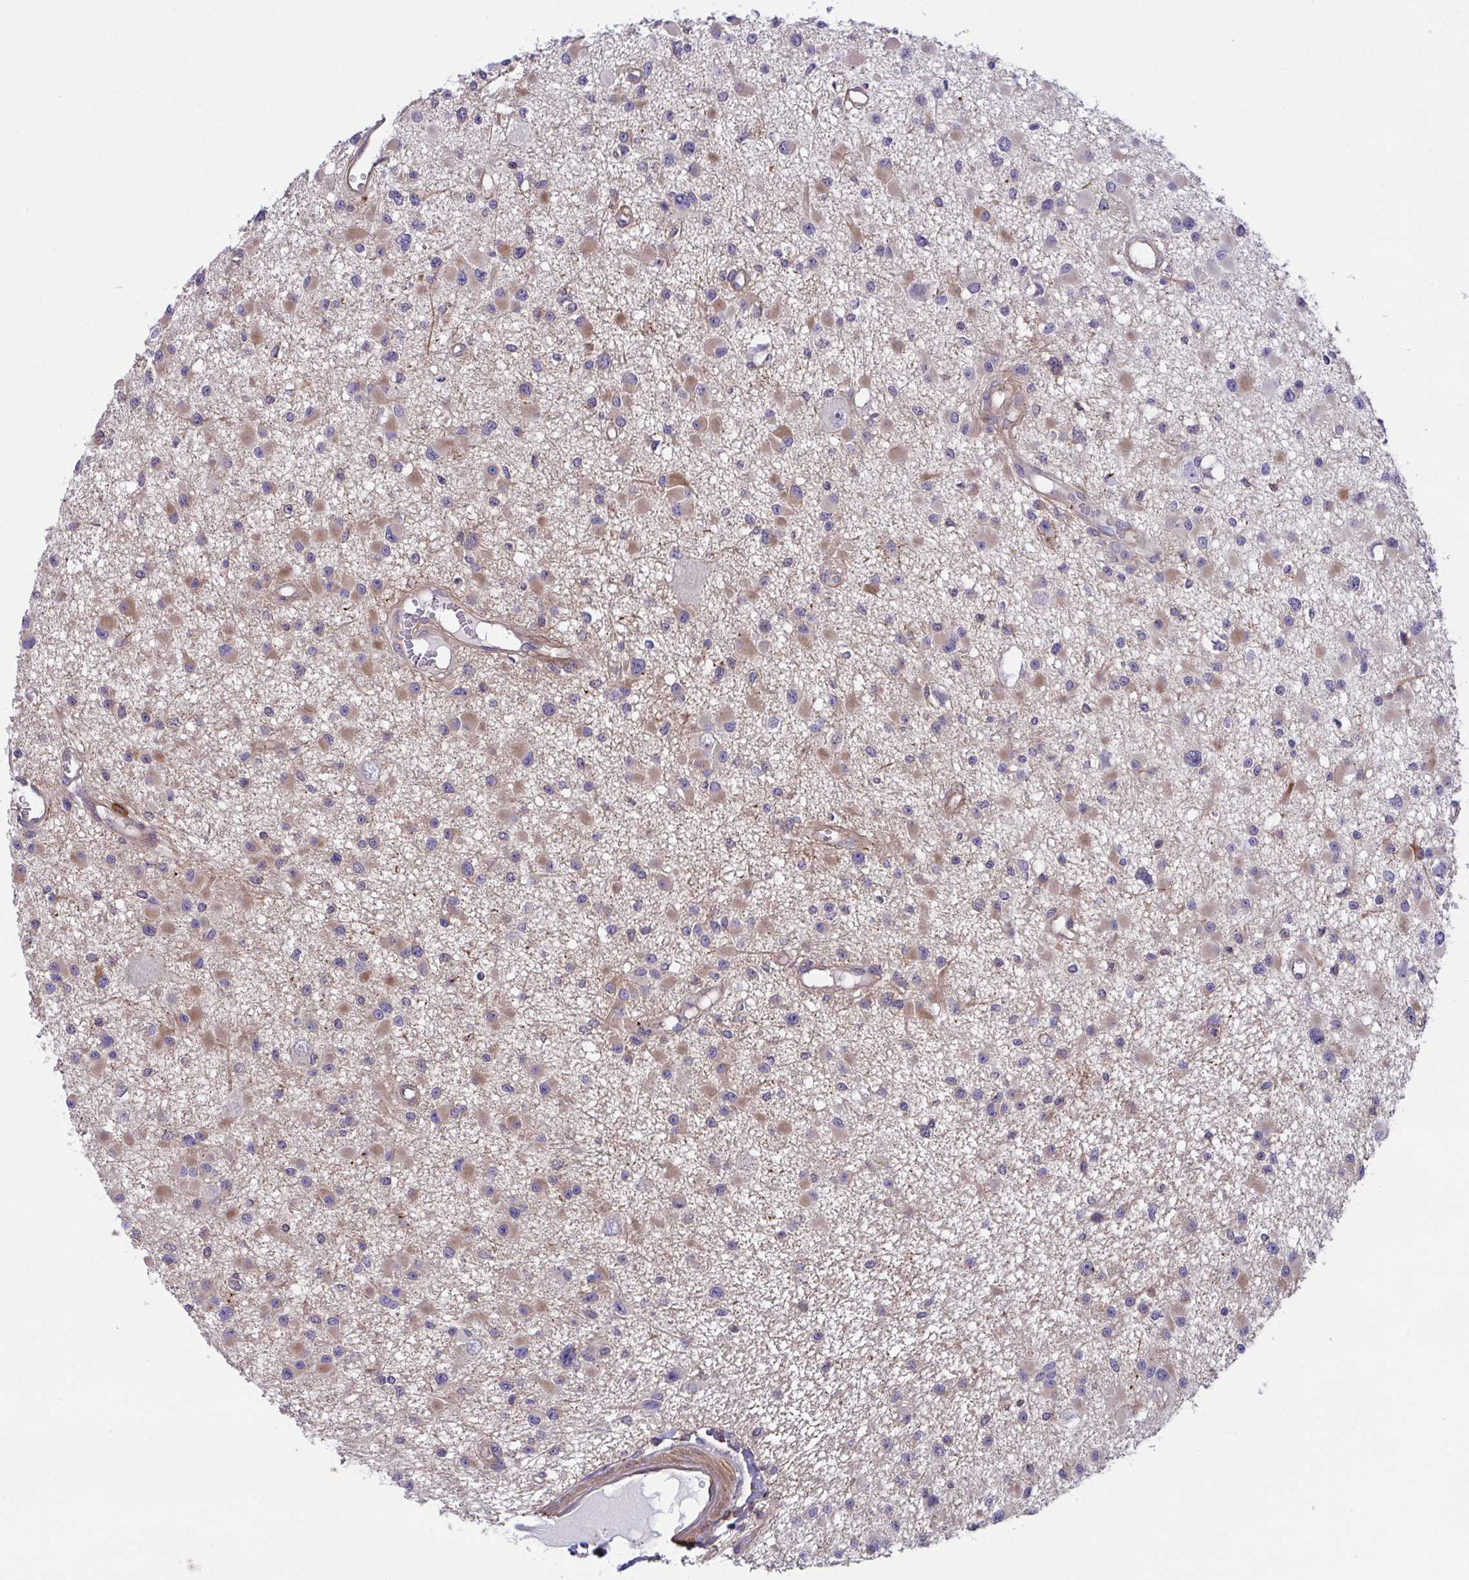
{"staining": {"intensity": "moderate", "quantity": "25%-75%", "location": "cytoplasmic/membranous"}, "tissue": "glioma", "cell_type": "Tumor cells", "image_type": "cancer", "snomed": [{"axis": "morphology", "description": "Glioma, malignant, High grade"}, {"axis": "topography", "description": "Brain"}], "caption": "IHC (DAB) staining of glioma shows moderate cytoplasmic/membranous protein staining in about 25%-75% of tumor cells.", "gene": "PPIH", "patient": {"sex": "male", "age": 54}}